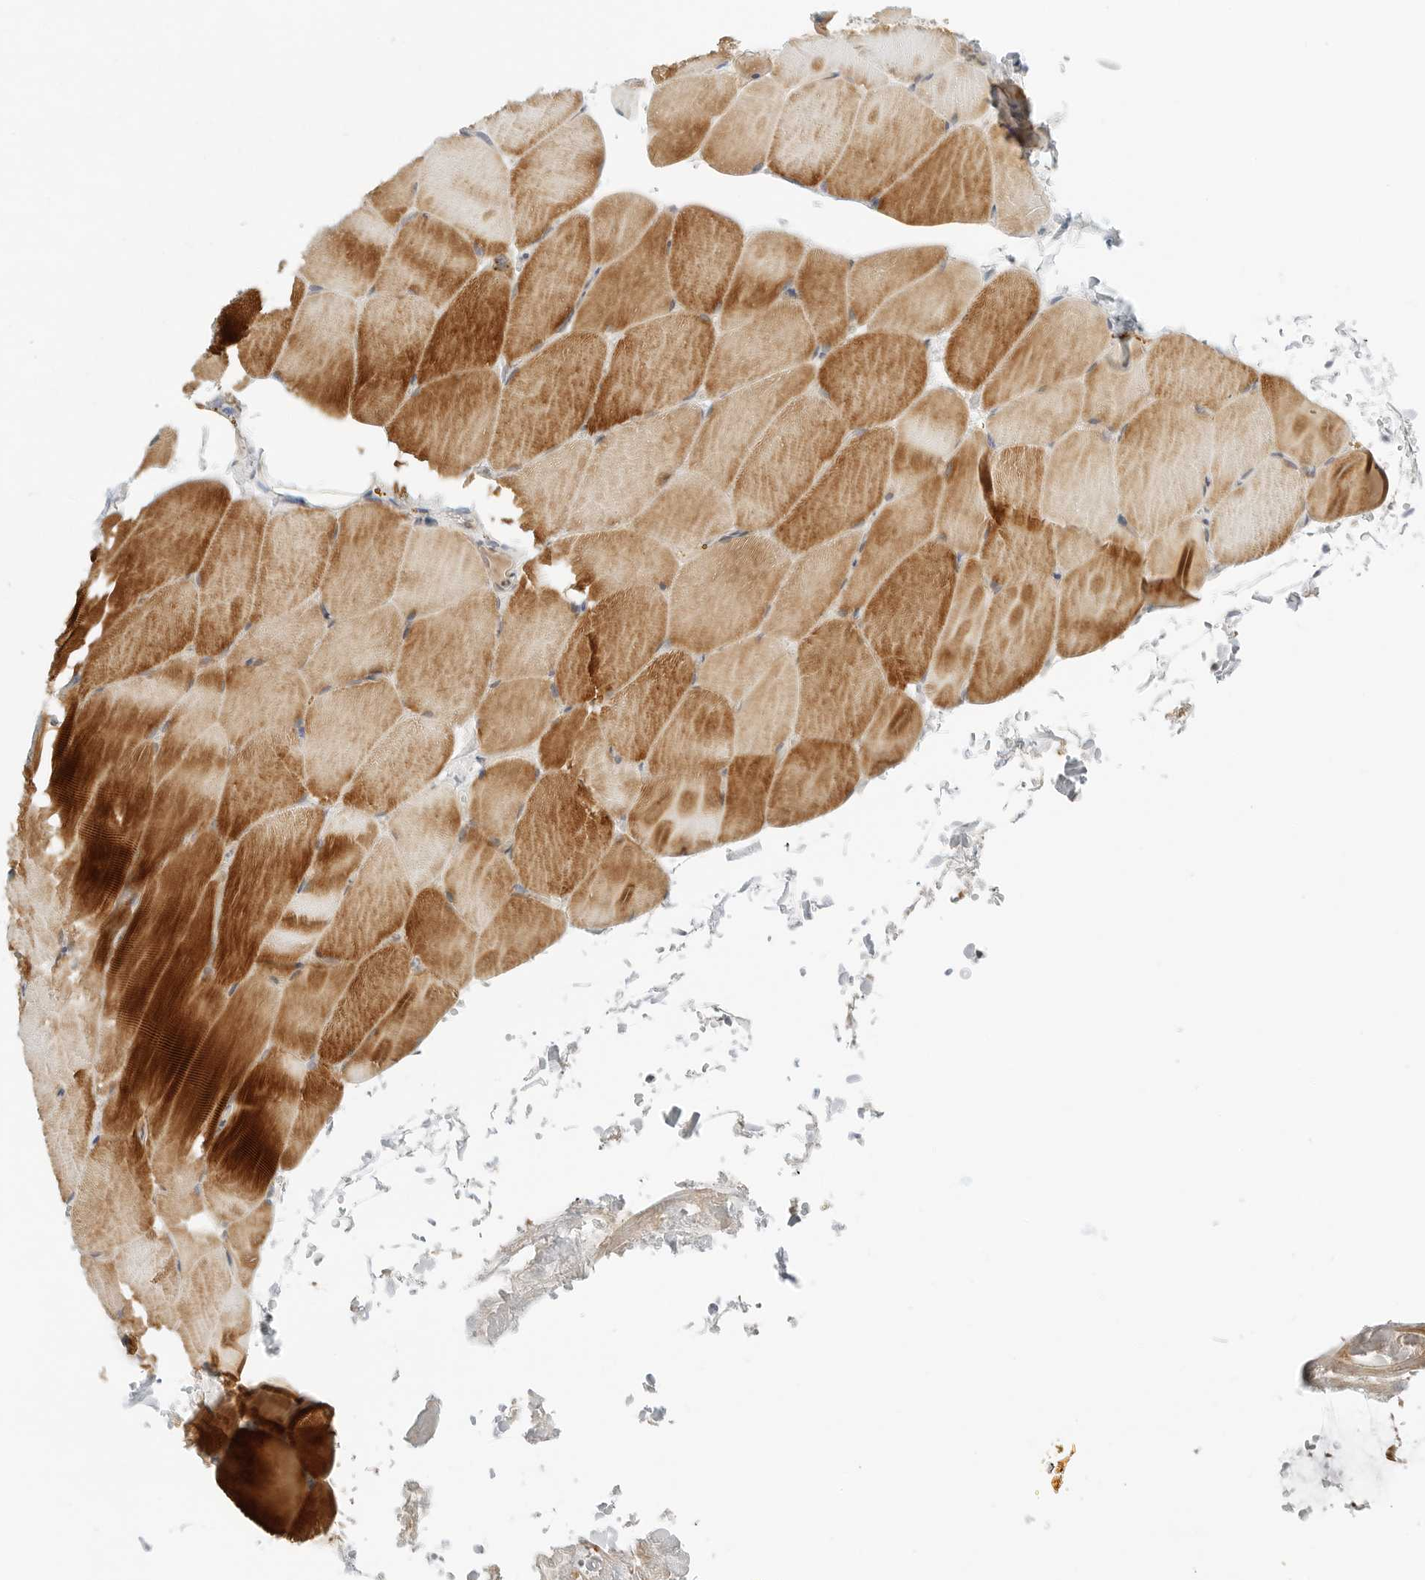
{"staining": {"intensity": "moderate", "quantity": "25%-75%", "location": "cytoplasmic/membranous"}, "tissue": "skeletal muscle", "cell_type": "Myocytes", "image_type": "normal", "snomed": [{"axis": "morphology", "description": "Normal tissue, NOS"}, {"axis": "topography", "description": "Skeletal muscle"}, {"axis": "topography", "description": "Parathyroid gland"}], "caption": "Immunohistochemical staining of normal skeletal muscle reveals moderate cytoplasmic/membranous protein positivity in approximately 25%-75% of myocytes. (IHC, brightfield microscopy, high magnification).", "gene": "IQCC", "patient": {"sex": "female", "age": 37}}